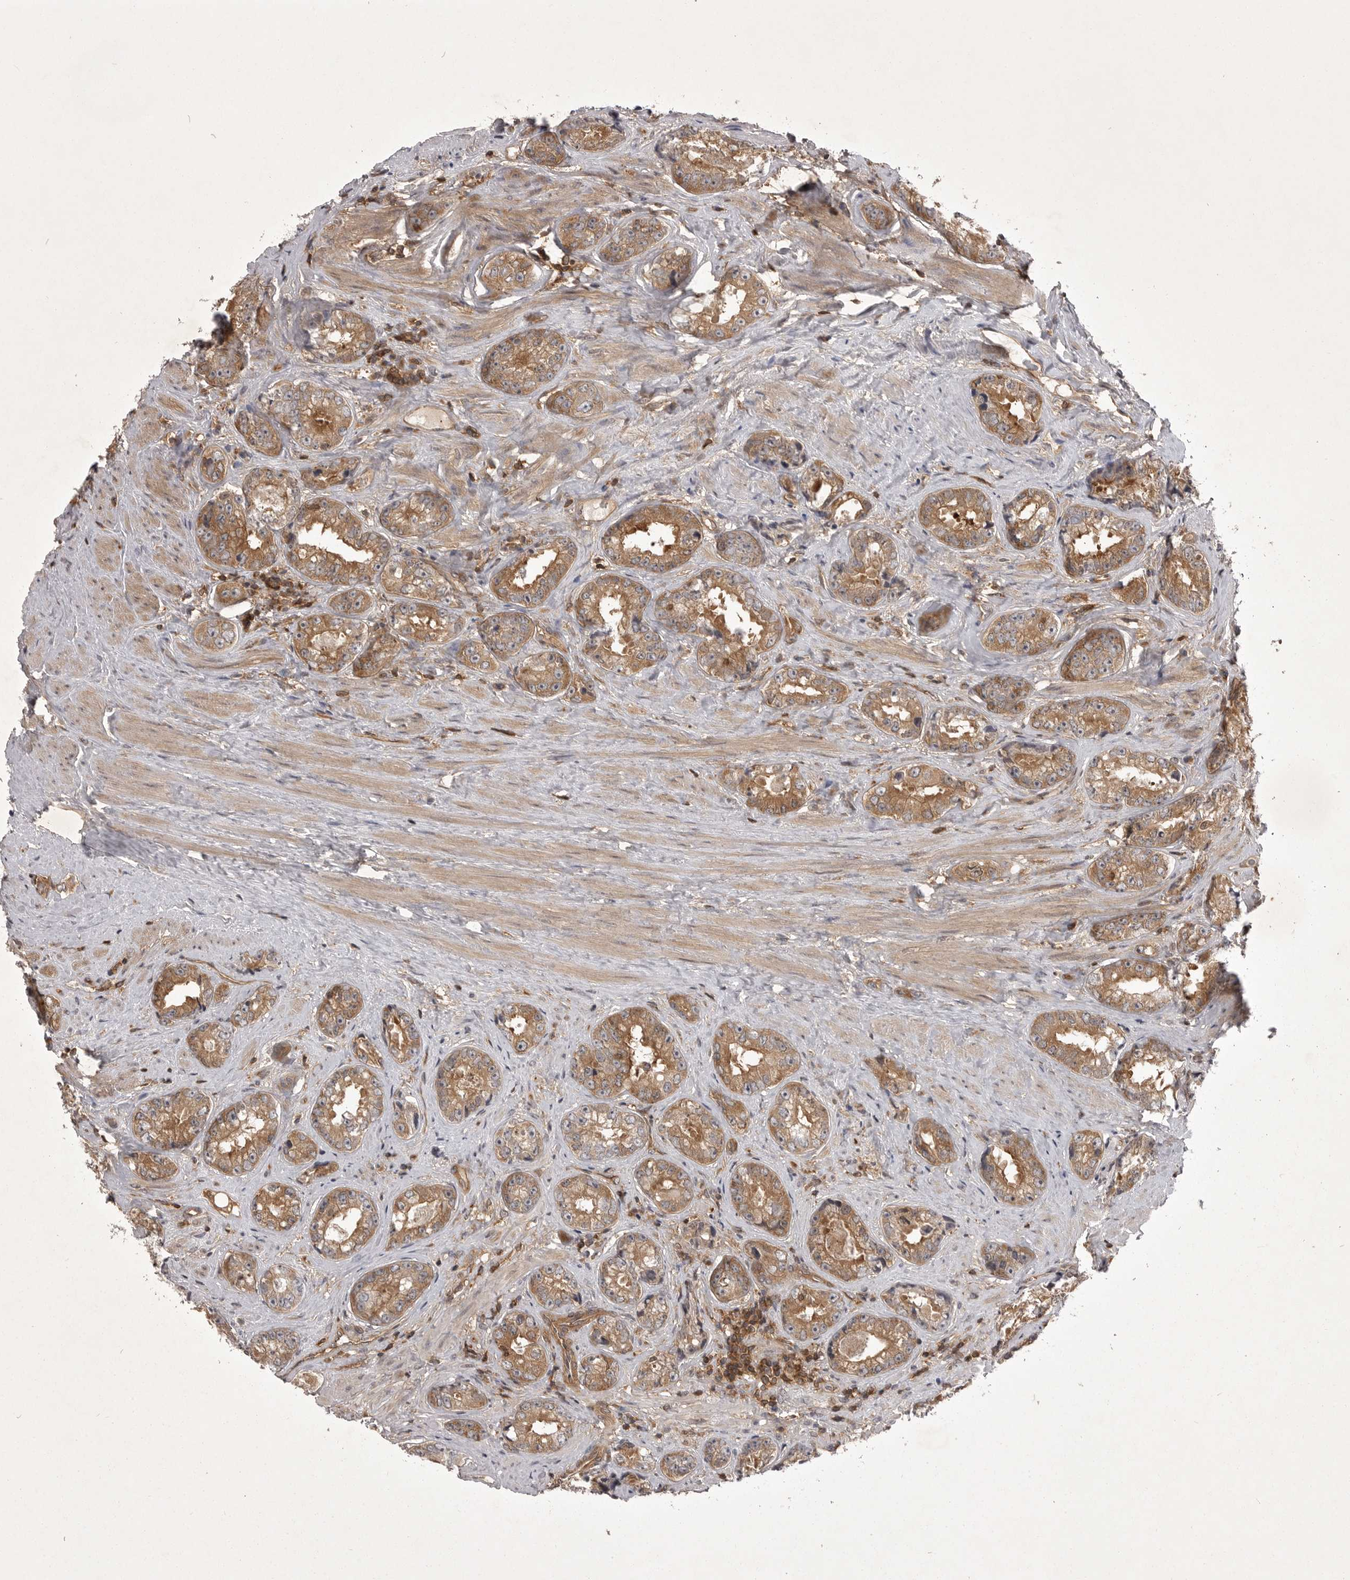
{"staining": {"intensity": "moderate", "quantity": ">75%", "location": "cytoplasmic/membranous"}, "tissue": "prostate cancer", "cell_type": "Tumor cells", "image_type": "cancer", "snomed": [{"axis": "morphology", "description": "Adenocarcinoma, High grade"}, {"axis": "topography", "description": "Prostate"}], "caption": "Prostate cancer (adenocarcinoma (high-grade)) was stained to show a protein in brown. There is medium levels of moderate cytoplasmic/membranous positivity in about >75% of tumor cells.", "gene": "STK24", "patient": {"sex": "male", "age": 61}}